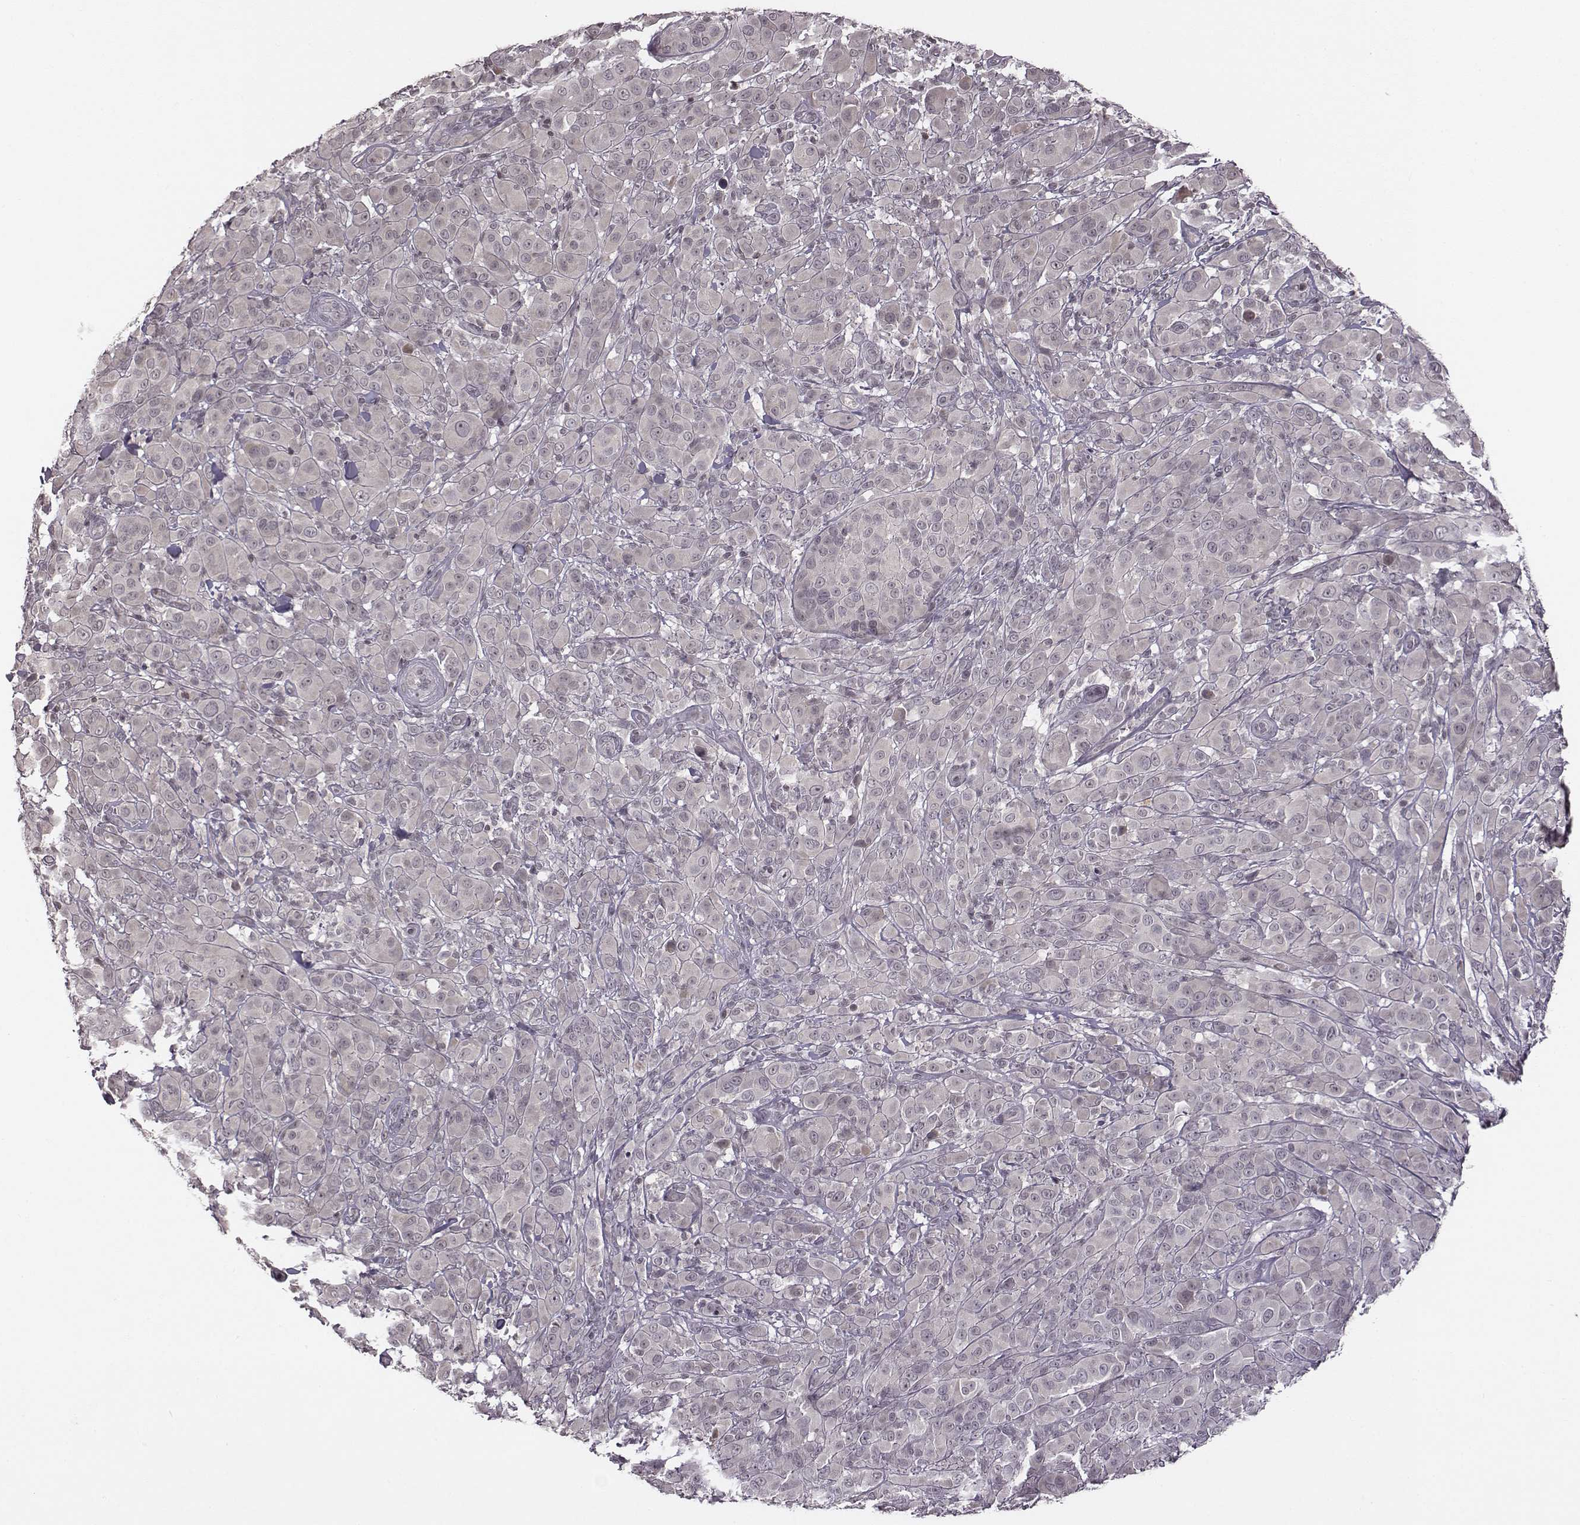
{"staining": {"intensity": "negative", "quantity": "none", "location": "none"}, "tissue": "melanoma", "cell_type": "Tumor cells", "image_type": "cancer", "snomed": [{"axis": "morphology", "description": "Malignant melanoma, NOS"}, {"axis": "topography", "description": "Skin"}], "caption": "This is a photomicrograph of immunohistochemistry (IHC) staining of malignant melanoma, which shows no expression in tumor cells.", "gene": "GRM4", "patient": {"sex": "female", "age": 87}}